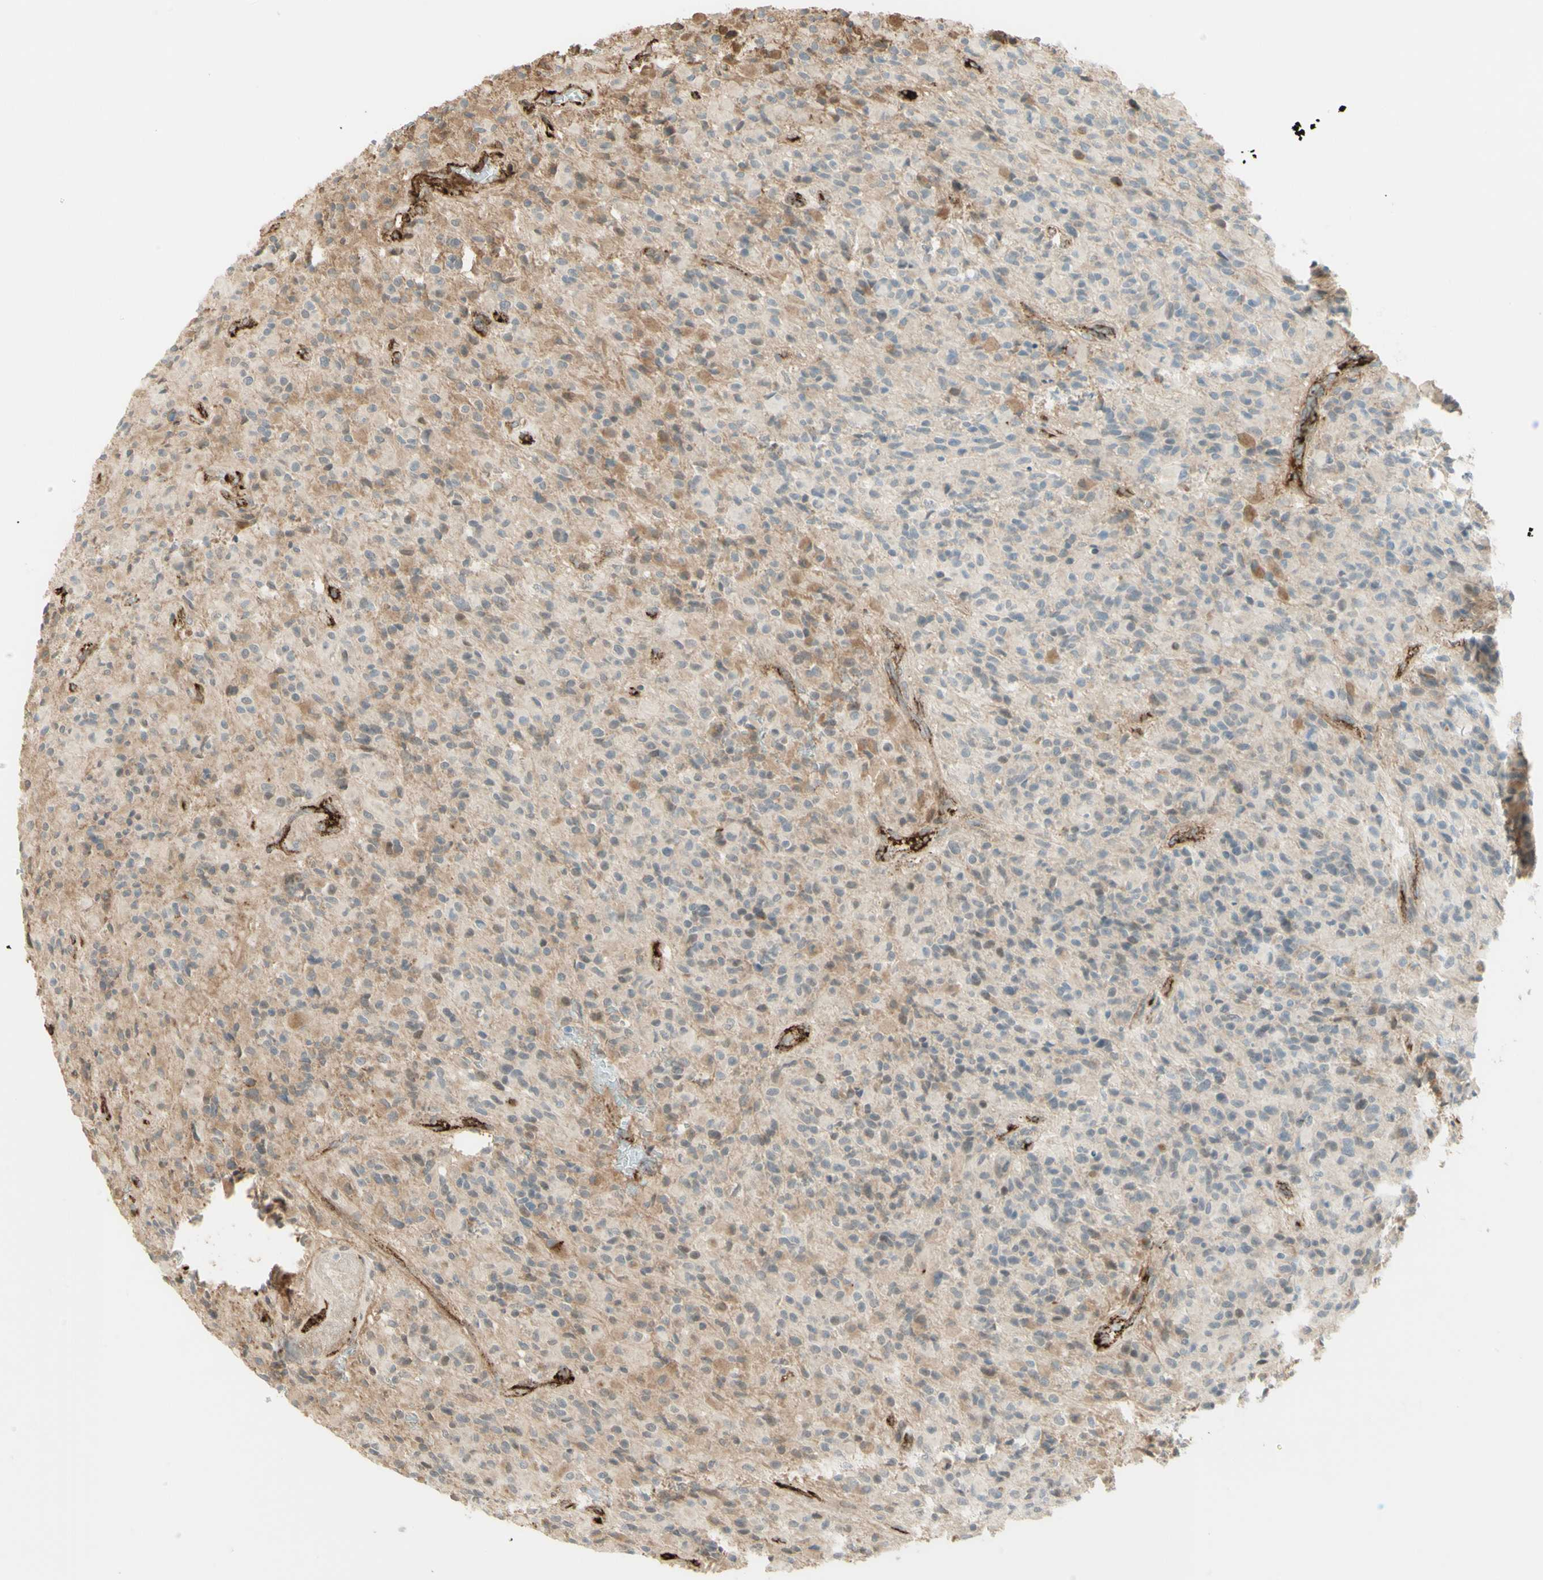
{"staining": {"intensity": "strong", "quantity": "<25%", "location": "cytoplasmic/membranous"}, "tissue": "glioma", "cell_type": "Tumor cells", "image_type": "cancer", "snomed": [{"axis": "morphology", "description": "Glioma, malignant, High grade"}, {"axis": "topography", "description": "Brain"}], "caption": "There is medium levels of strong cytoplasmic/membranous expression in tumor cells of malignant high-grade glioma, as demonstrated by immunohistochemical staining (brown color).", "gene": "ANGPT2", "patient": {"sex": "male", "age": 71}}